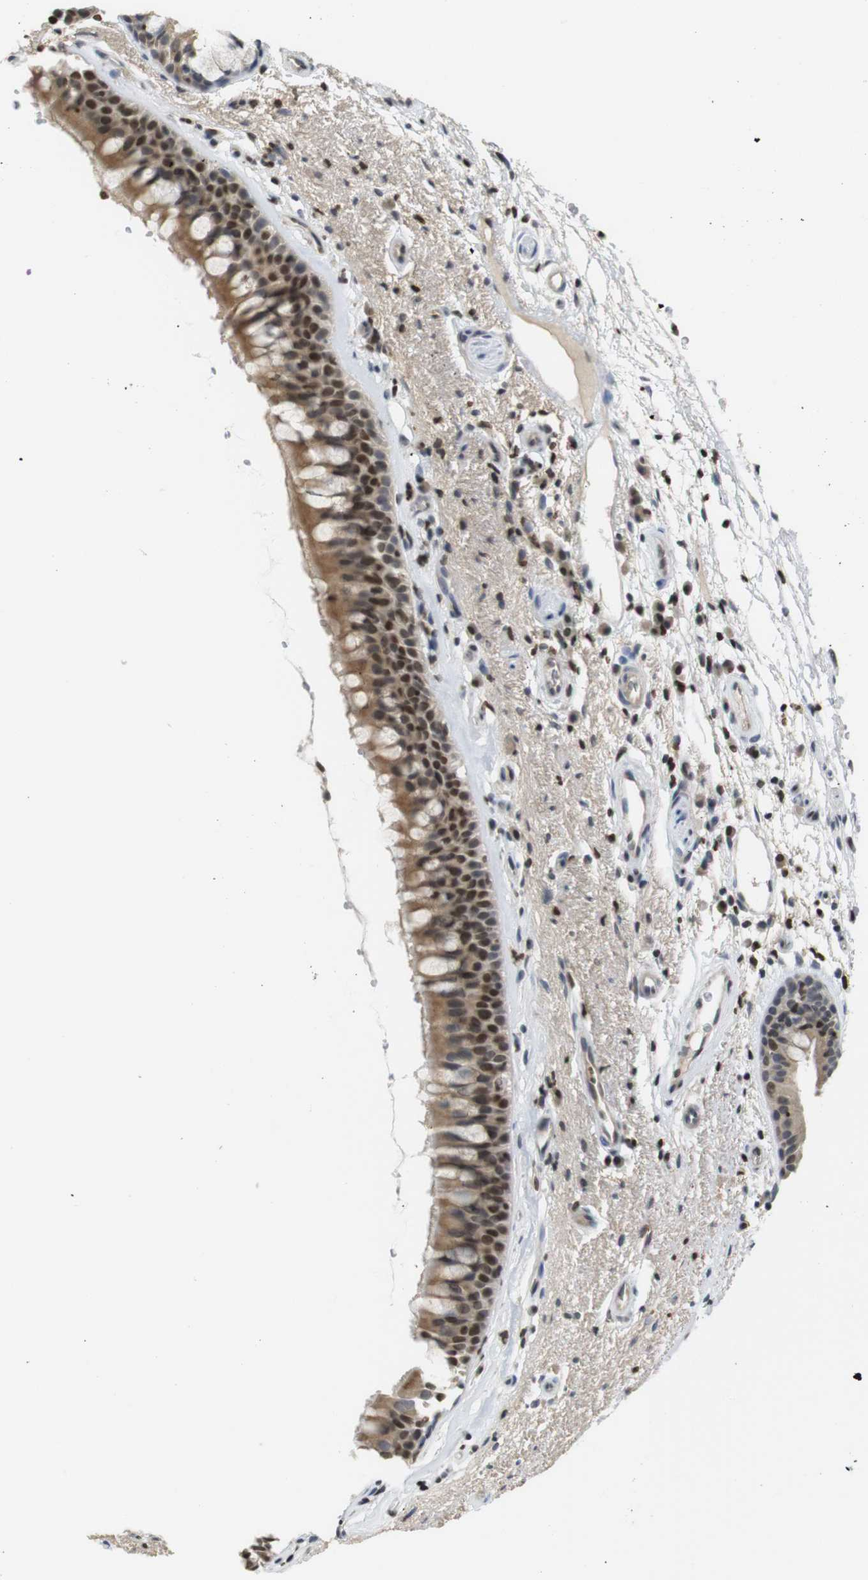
{"staining": {"intensity": "moderate", "quantity": ">75%", "location": "cytoplasmic/membranous,nuclear"}, "tissue": "bronchus", "cell_type": "Respiratory epithelial cells", "image_type": "normal", "snomed": [{"axis": "morphology", "description": "Normal tissue, NOS"}, {"axis": "topography", "description": "Bronchus"}], "caption": "An immunohistochemistry micrograph of benign tissue is shown. Protein staining in brown shows moderate cytoplasmic/membranous,nuclear positivity in bronchus within respiratory epithelial cells.", "gene": "MBD1", "patient": {"sex": "female", "age": 54}}